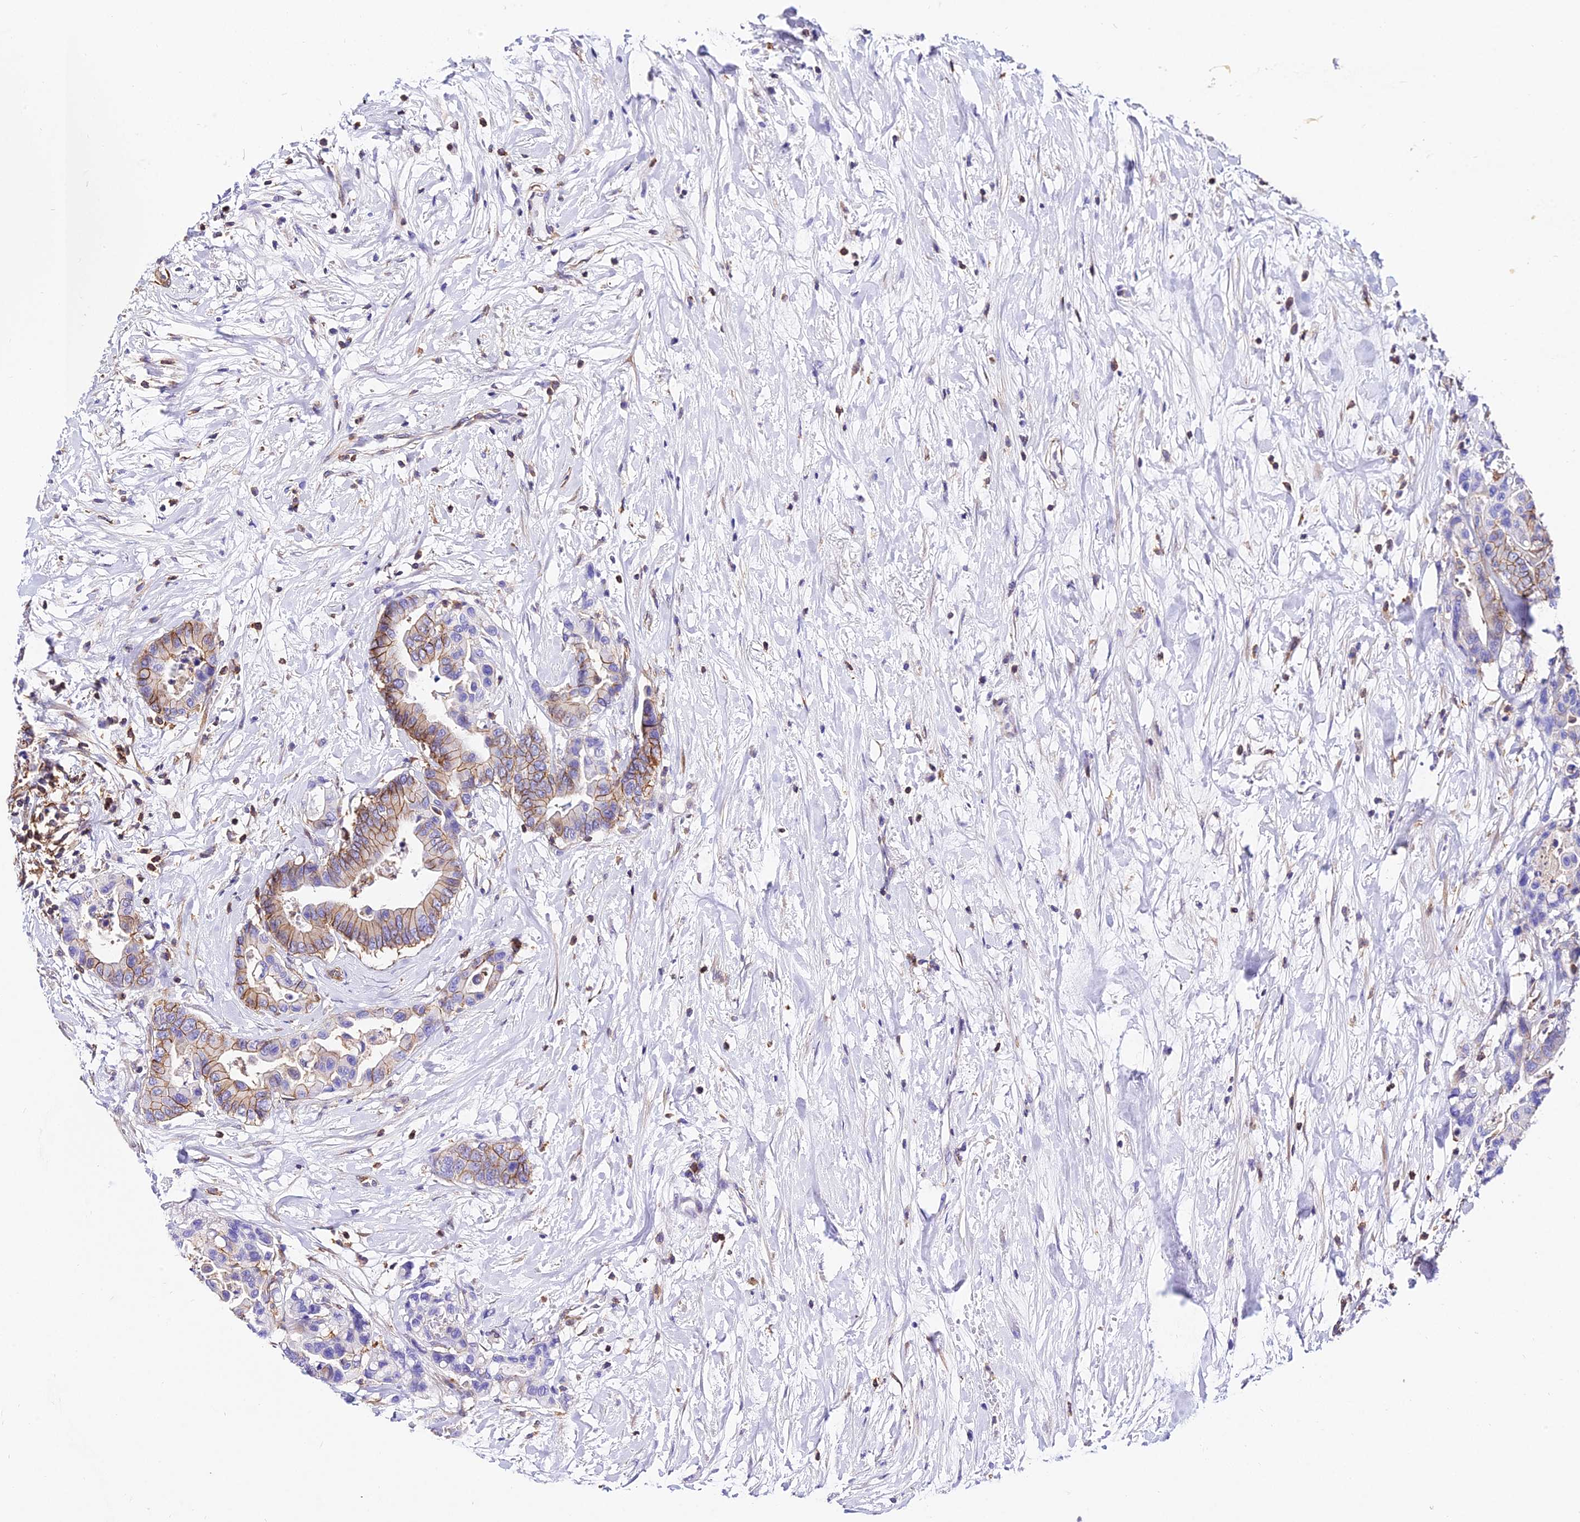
{"staining": {"intensity": "moderate", "quantity": ">75%", "location": "cytoplasmic/membranous"}, "tissue": "colorectal cancer", "cell_type": "Tumor cells", "image_type": "cancer", "snomed": [{"axis": "morphology", "description": "Normal tissue, NOS"}, {"axis": "morphology", "description": "Adenocarcinoma, NOS"}, {"axis": "topography", "description": "Colon"}], "caption": "Immunohistochemical staining of colorectal adenocarcinoma exhibits moderate cytoplasmic/membranous protein staining in about >75% of tumor cells.", "gene": "CSRP1", "patient": {"sex": "male", "age": 82}}